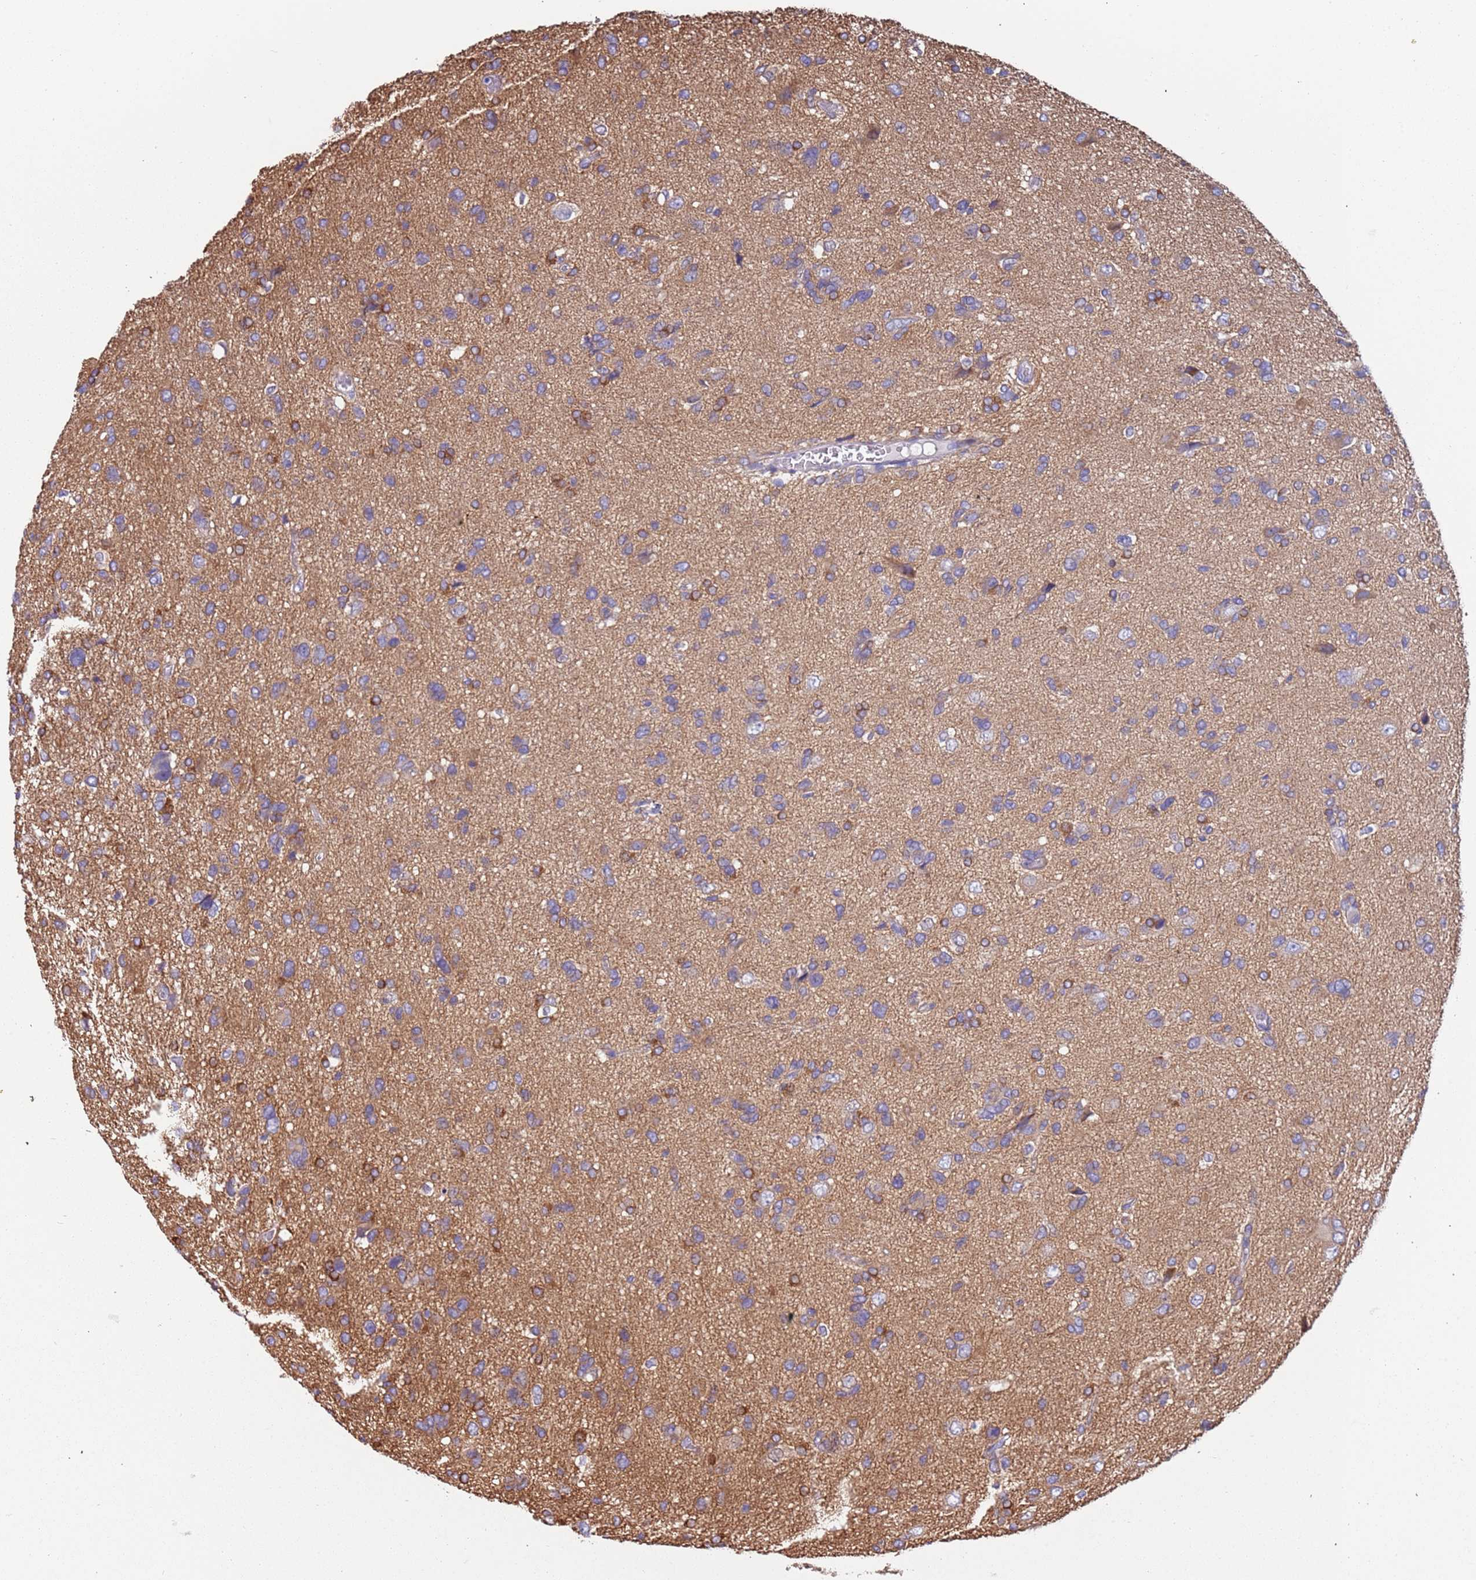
{"staining": {"intensity": "negative", "quantity": "none", "location": "none"}, "tissue": "glioma", "cell_type": "Tumor cells", "image_type": "cancer", "snomed": [{"axis": "morphology", "description": "Glioma, malignant, High grade"}, {"axis": "topography", "description": "Brain"}], "caption": "Malignant high-grade glioma was stained to show a protein in brown. There is no significant expression in tumor cells. (Immunohistochemistry (ihc), brightfield microscopy, high magnification).", "gene": "LAMB4", "patient": {"sex": "female", "age": 59}}